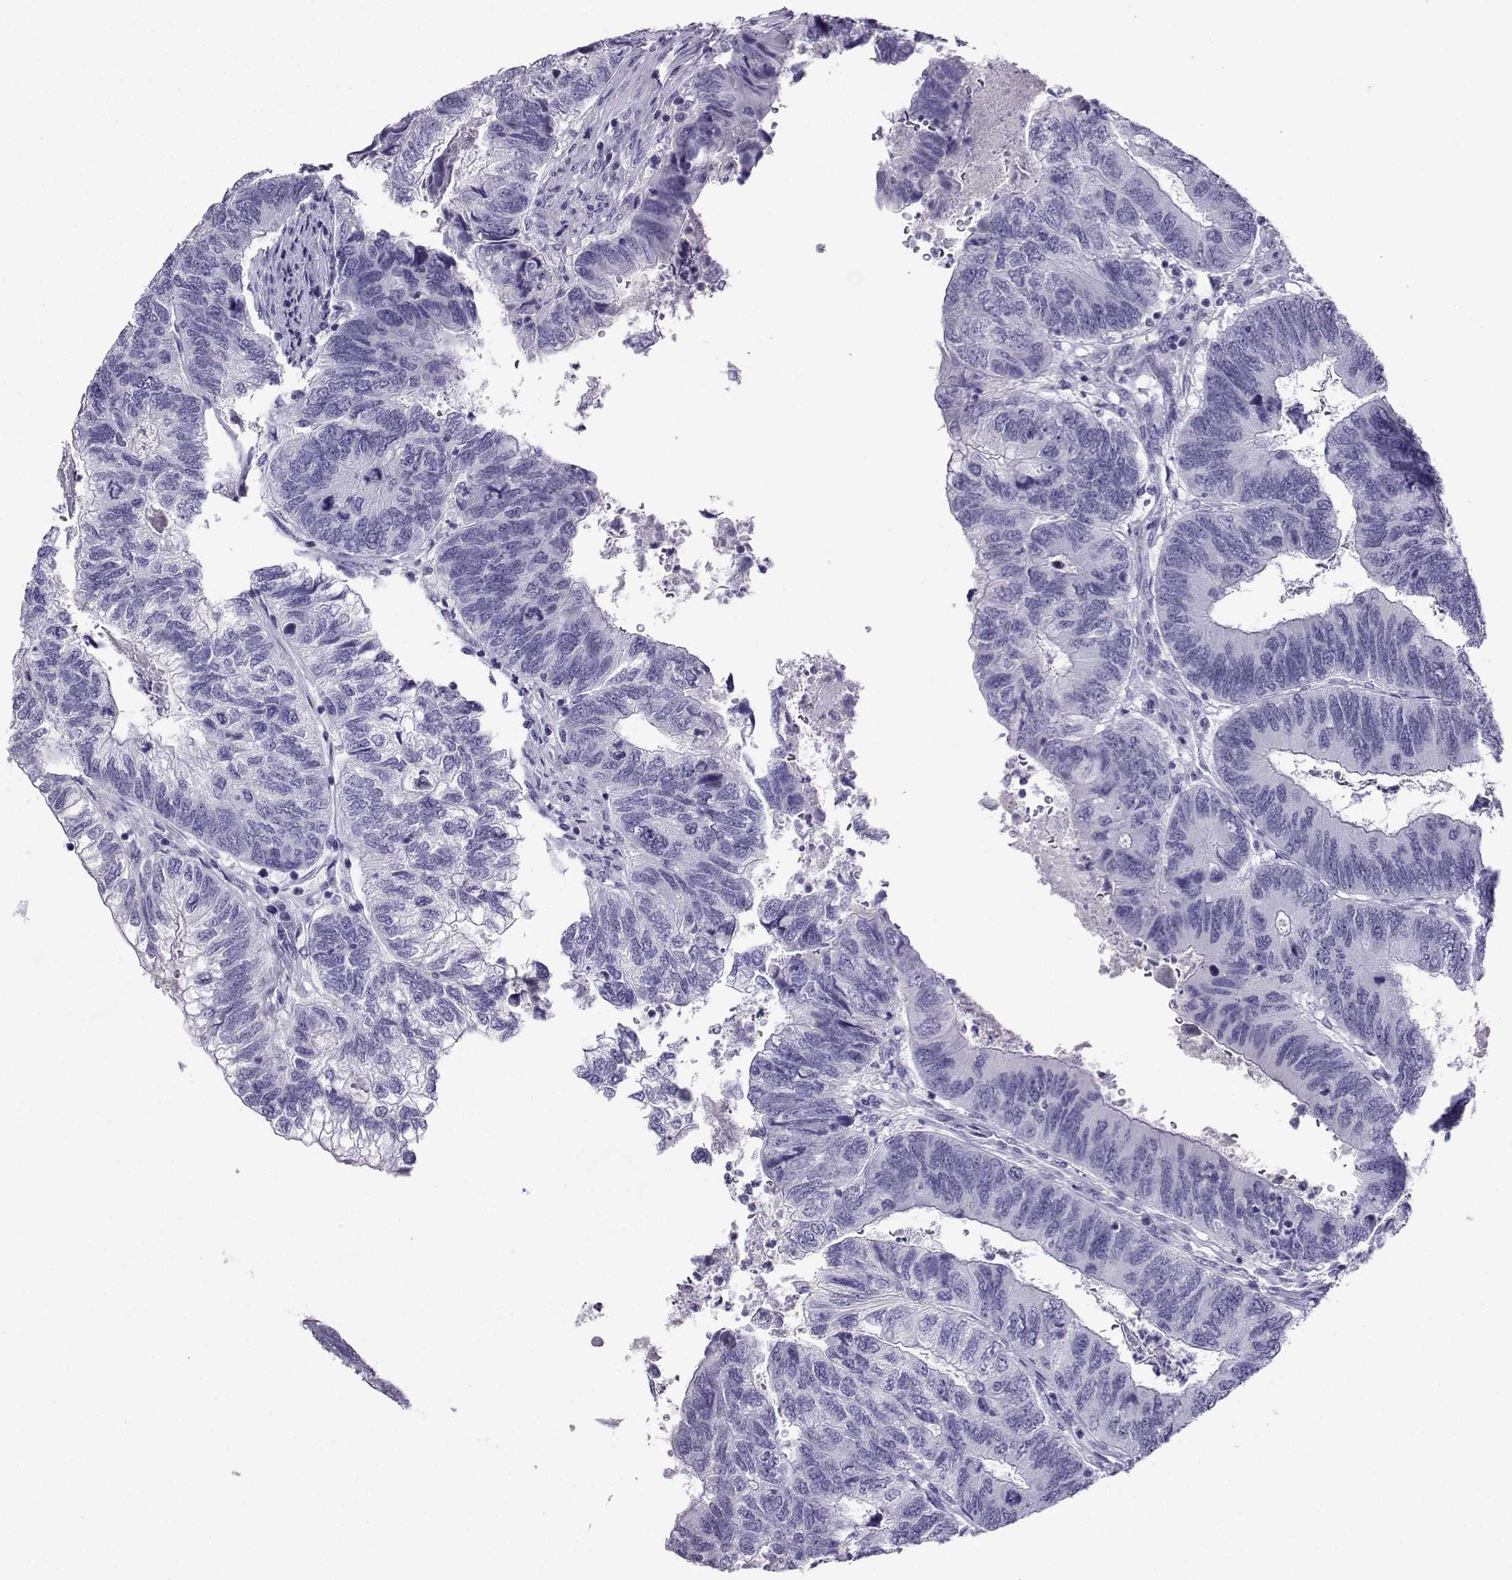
{"staining": {"intensity": "negative", "quantity": "none", "location": "none"}, "tissue": "colorectal cancer", "cell_type": "Tumor cells", "image_type": "cancer", "snomed": [{"axis": "morphology", "description": "Adenocarcinoma, NOS"}, {"axis": "topography", "description": "Colon"}], "caption": "Immunohistochemical staining of human colorectal cancer shows no significant positivity in tumor cells.", "gene": "CRYBB1", "patient": {"sex": "female", "age": 67}}